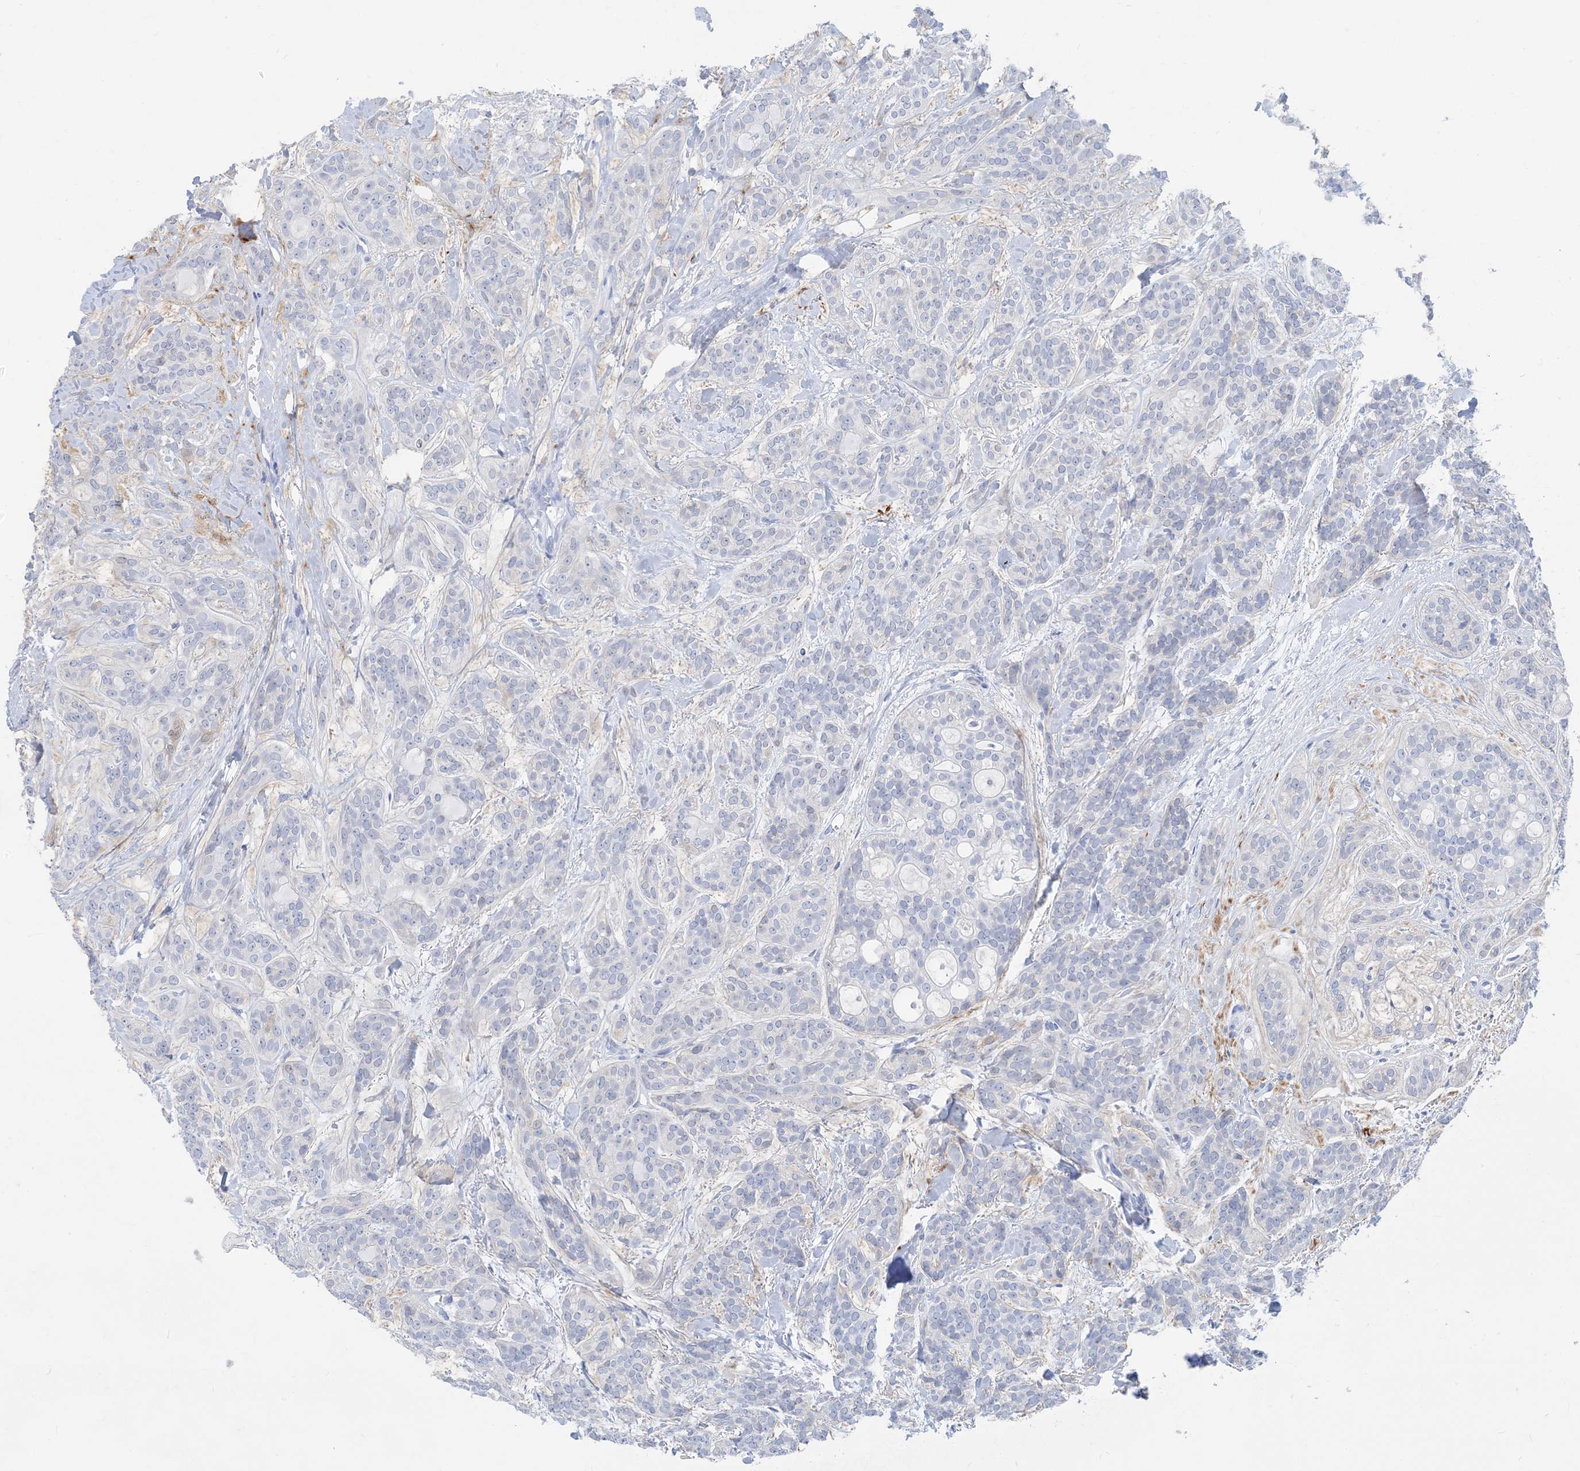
{"staining": {"intensity": "negative", "quantity": "none", "location": "none"}, "tissue": "head and neck cancer", "cell_type": "Tumor cells", "image_type": "cancer", "snomed": [{"axis": "morphology", "description": "Adenocarcinoma, NOS"}, {"axis": "topography", "description": "Head-Neck"}], "caption": "A histopathology image of human adenocarcinoma (head and neck) is negative for staining in tumor cells.", "gene": "SH3YL1", "patient": {"sex": "male", "age": 66}}